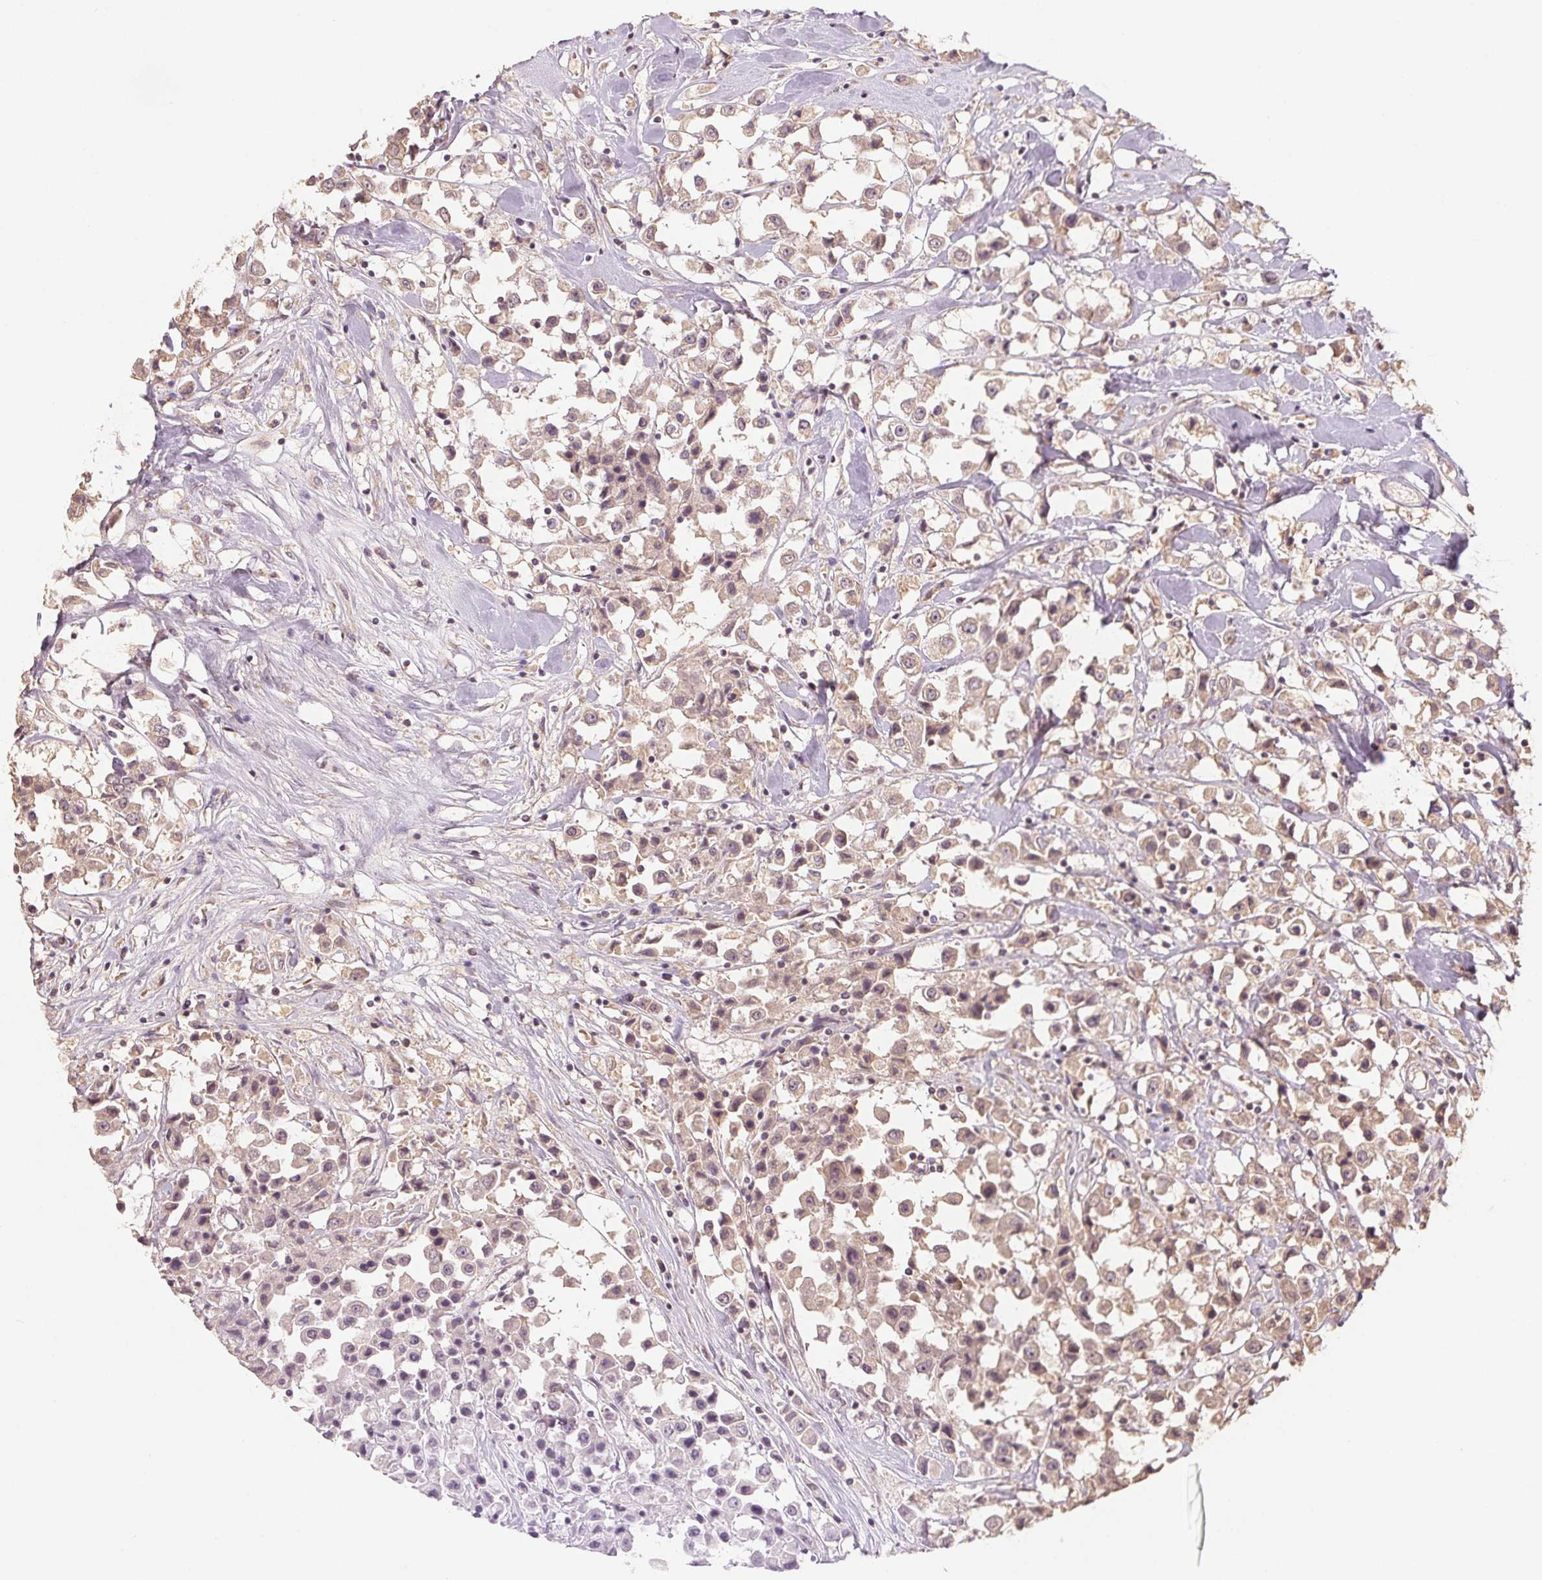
{"staining": {"intensity": "weak", "quantity": "25%-75%", "location": "cytoplasmic/membranous"}, "tissue": "breast cancer", "cell_type": "Tumor cells", "image_type": "cancer", "snomed": [{"axis": "morphology", "description": "Duct carcinoma"}, {"axis": "topography", "description": "Breast"}], "caption": "Infiltrating ductal carcinoma (breast) was stained to show a protein in brown. There is low levels of weak cytoplasmic/membranous positivity in about 25%-75% of tumor cells.", "gene": "COX14", "patient": {"sex": "female", "age": 61}}